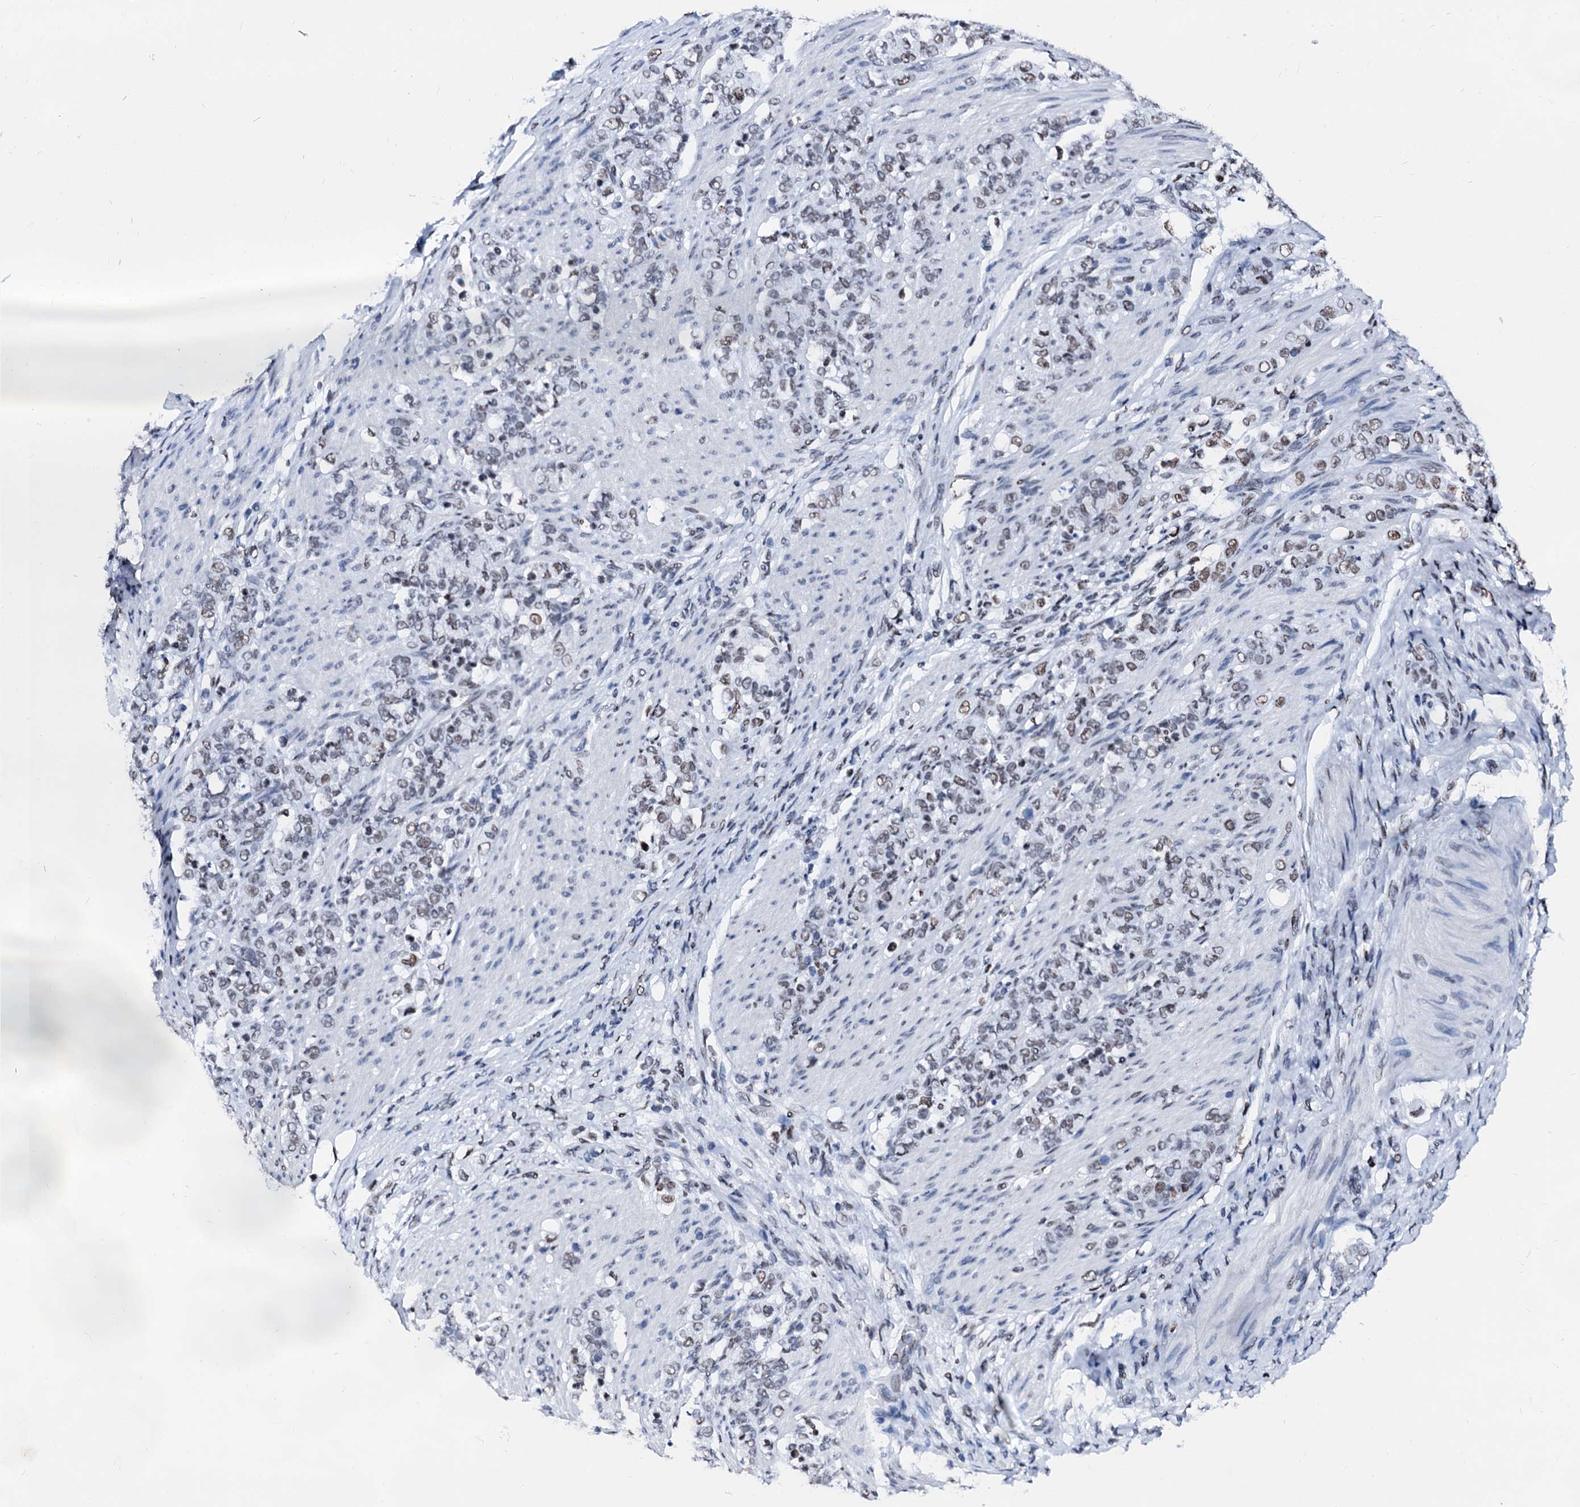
{"staining": {"intensity": "weak", "quantity": "25%-75%", "location": "nuclear"}, "tissue": "stomach cancer", "cell_type": "Tumor cells", "image_type": "cancer", "snomed": [{"axis": "morphology", "description": "Adenocarcinoma, NOS"}, {"axis": "topography", "description": "Stomach"}], "caption": "Protein expression analysis of adenocarcinoma (stomach) demonstrates weak nuclear positivity in about 25%-75% of tumor cells.", "gene": "RALY", "patient": {"sex": "female", "age": 79}}